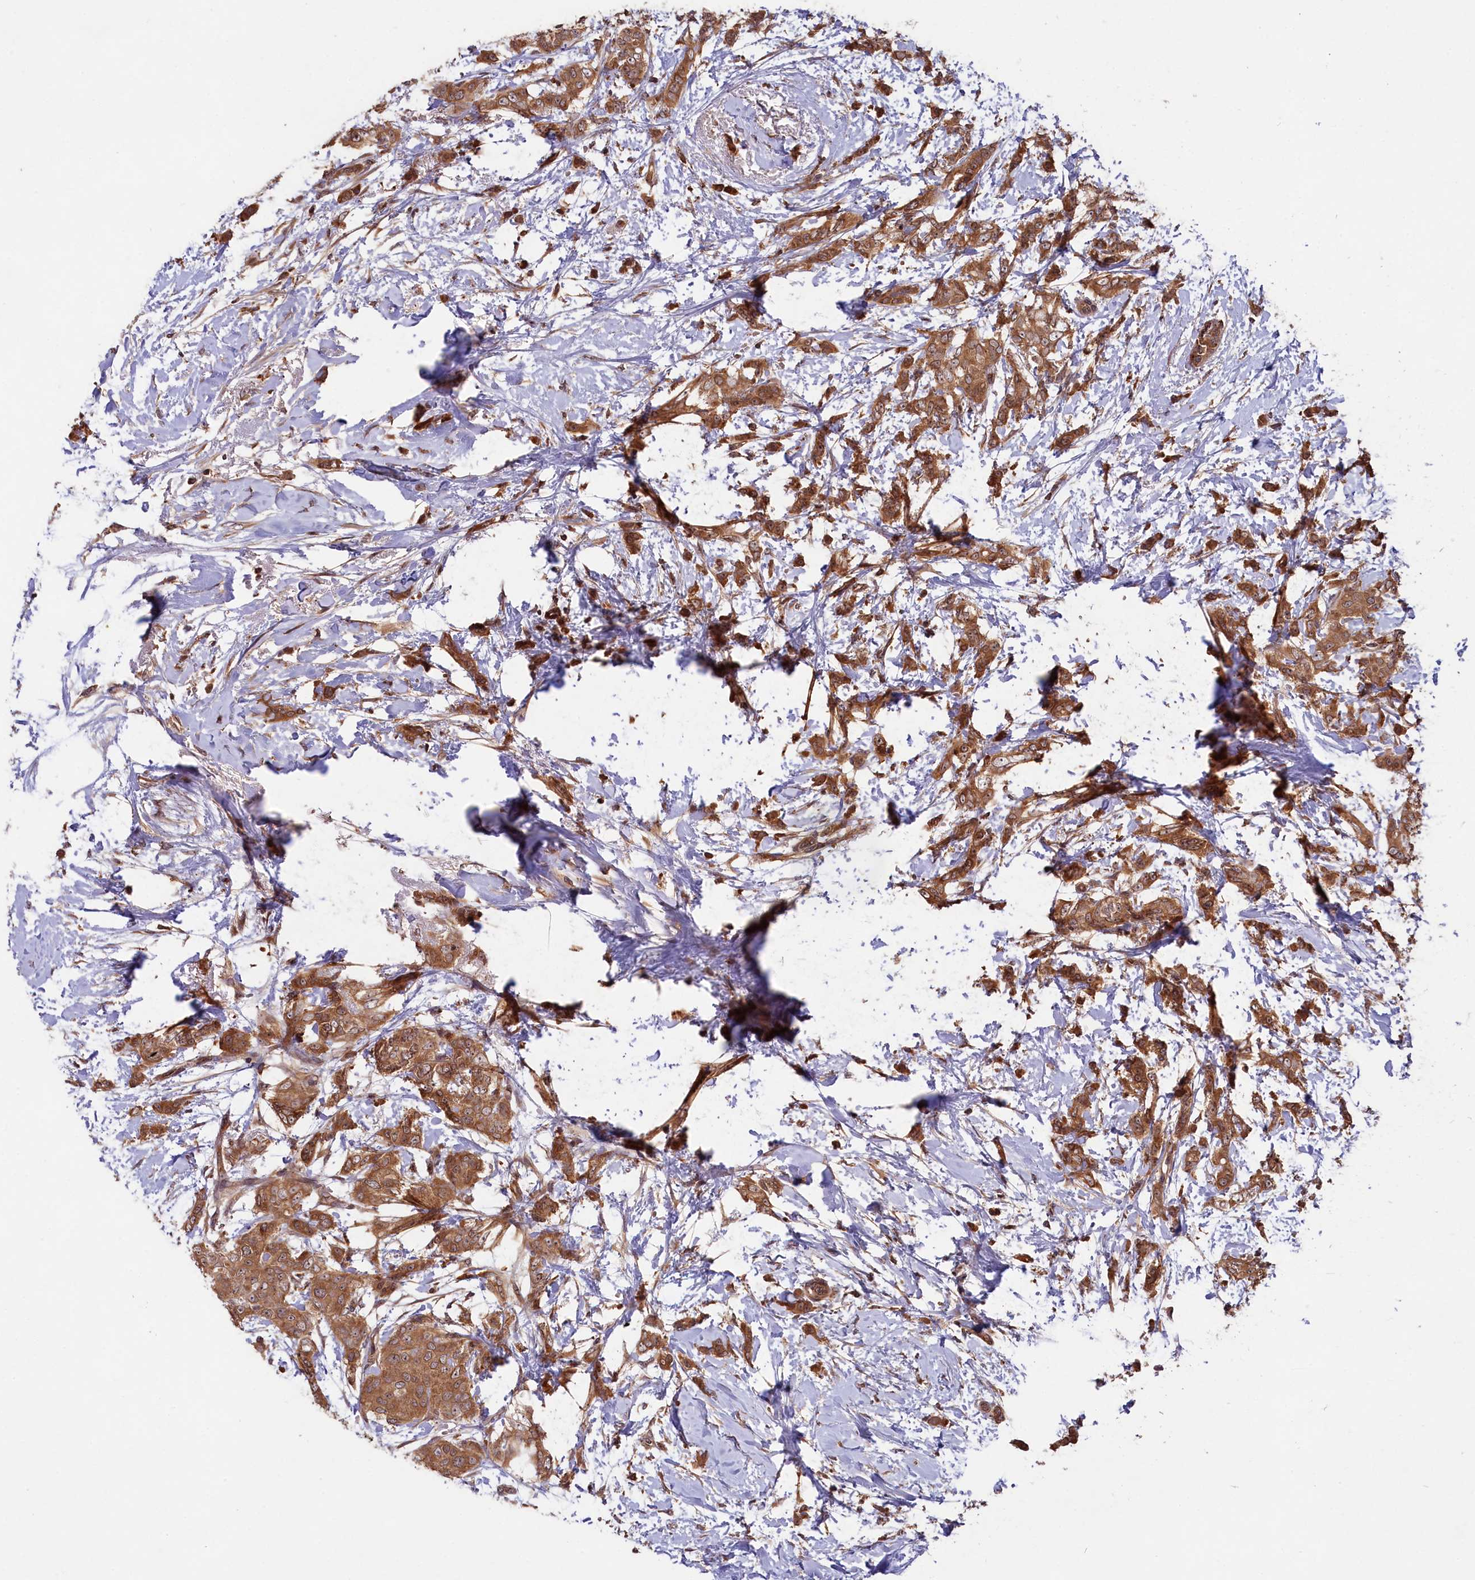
{"staining": {"intensity": "moderate", "quantity": ">75%", "location": "cytoplasmic/membranous"}, "tissue": "breast cancer", "cell_type": "Tumor cells", "image_type": "cancer", "snomed": [{"axis": "morphology", "description": "Duct carcinoma"}, {"axis": "topography", "description": "Breast"}], "caption": "Immunohistochemistry (IHC) staining of breast cancer (intraductal carcinoma), which exhibits medium levels of moderate cytoplasmic/membranous positivity in about >75% of tumor cells indicating moderate cytoplasmic/membranous protein staining. The staining was performed using DAB (3,3'-diaminobenzidine) (brown) for protein detection and nuclei were counterstained in hematoxylin (blue).", "gene": "CHAC1", "patient": {"sex": "female", "age": 72}}